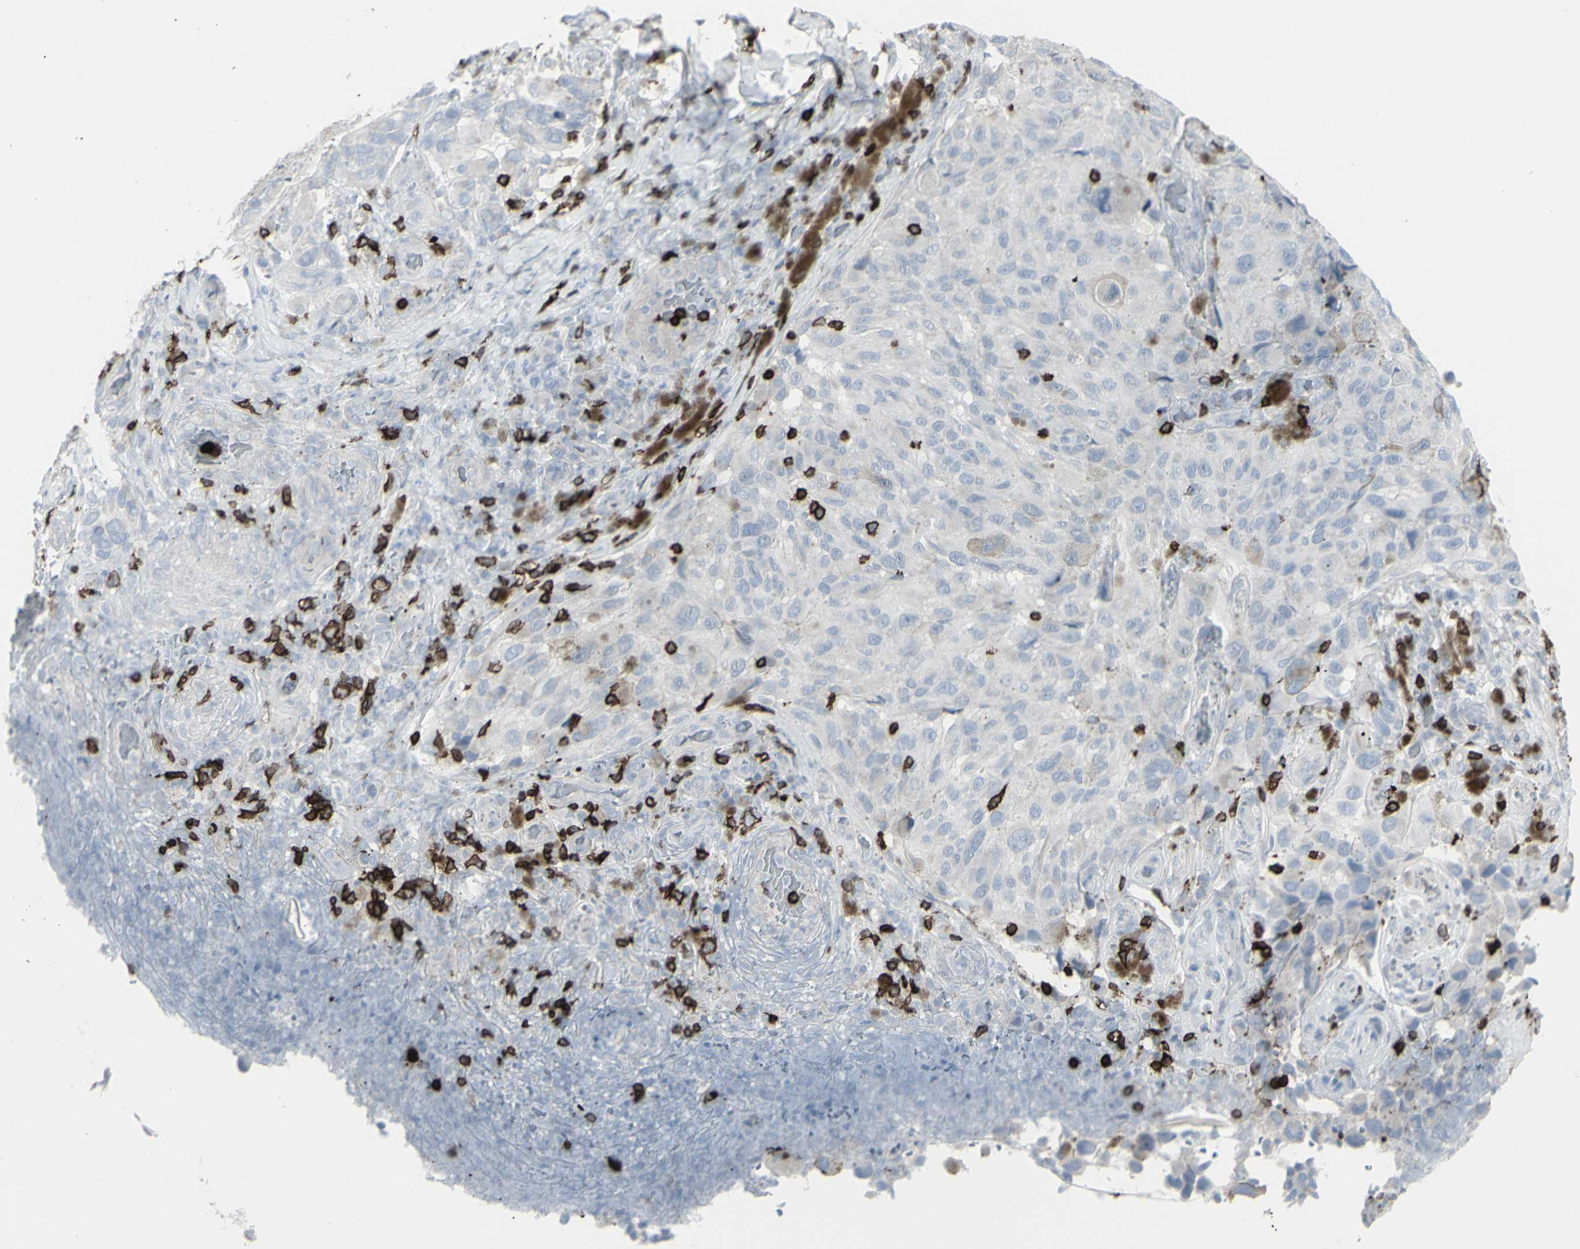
{"staining": {"intensity": "negative", "quantity": "none", "location": "none"}, "tissue": "melanoma", "cell_type": "Tumor cells", "image_type": "cancer", "snomed": [{"axis": "morphology", "description": "Malignant melanoma, NOS"}, {"axis": "topography", "description": "Skin"}], "caption": "Immunohistochemistry (IHC) of melanoma displays no staining in tumor cells.", "gene": "CD247", "patient": {"sex": "female", "age": 73}}